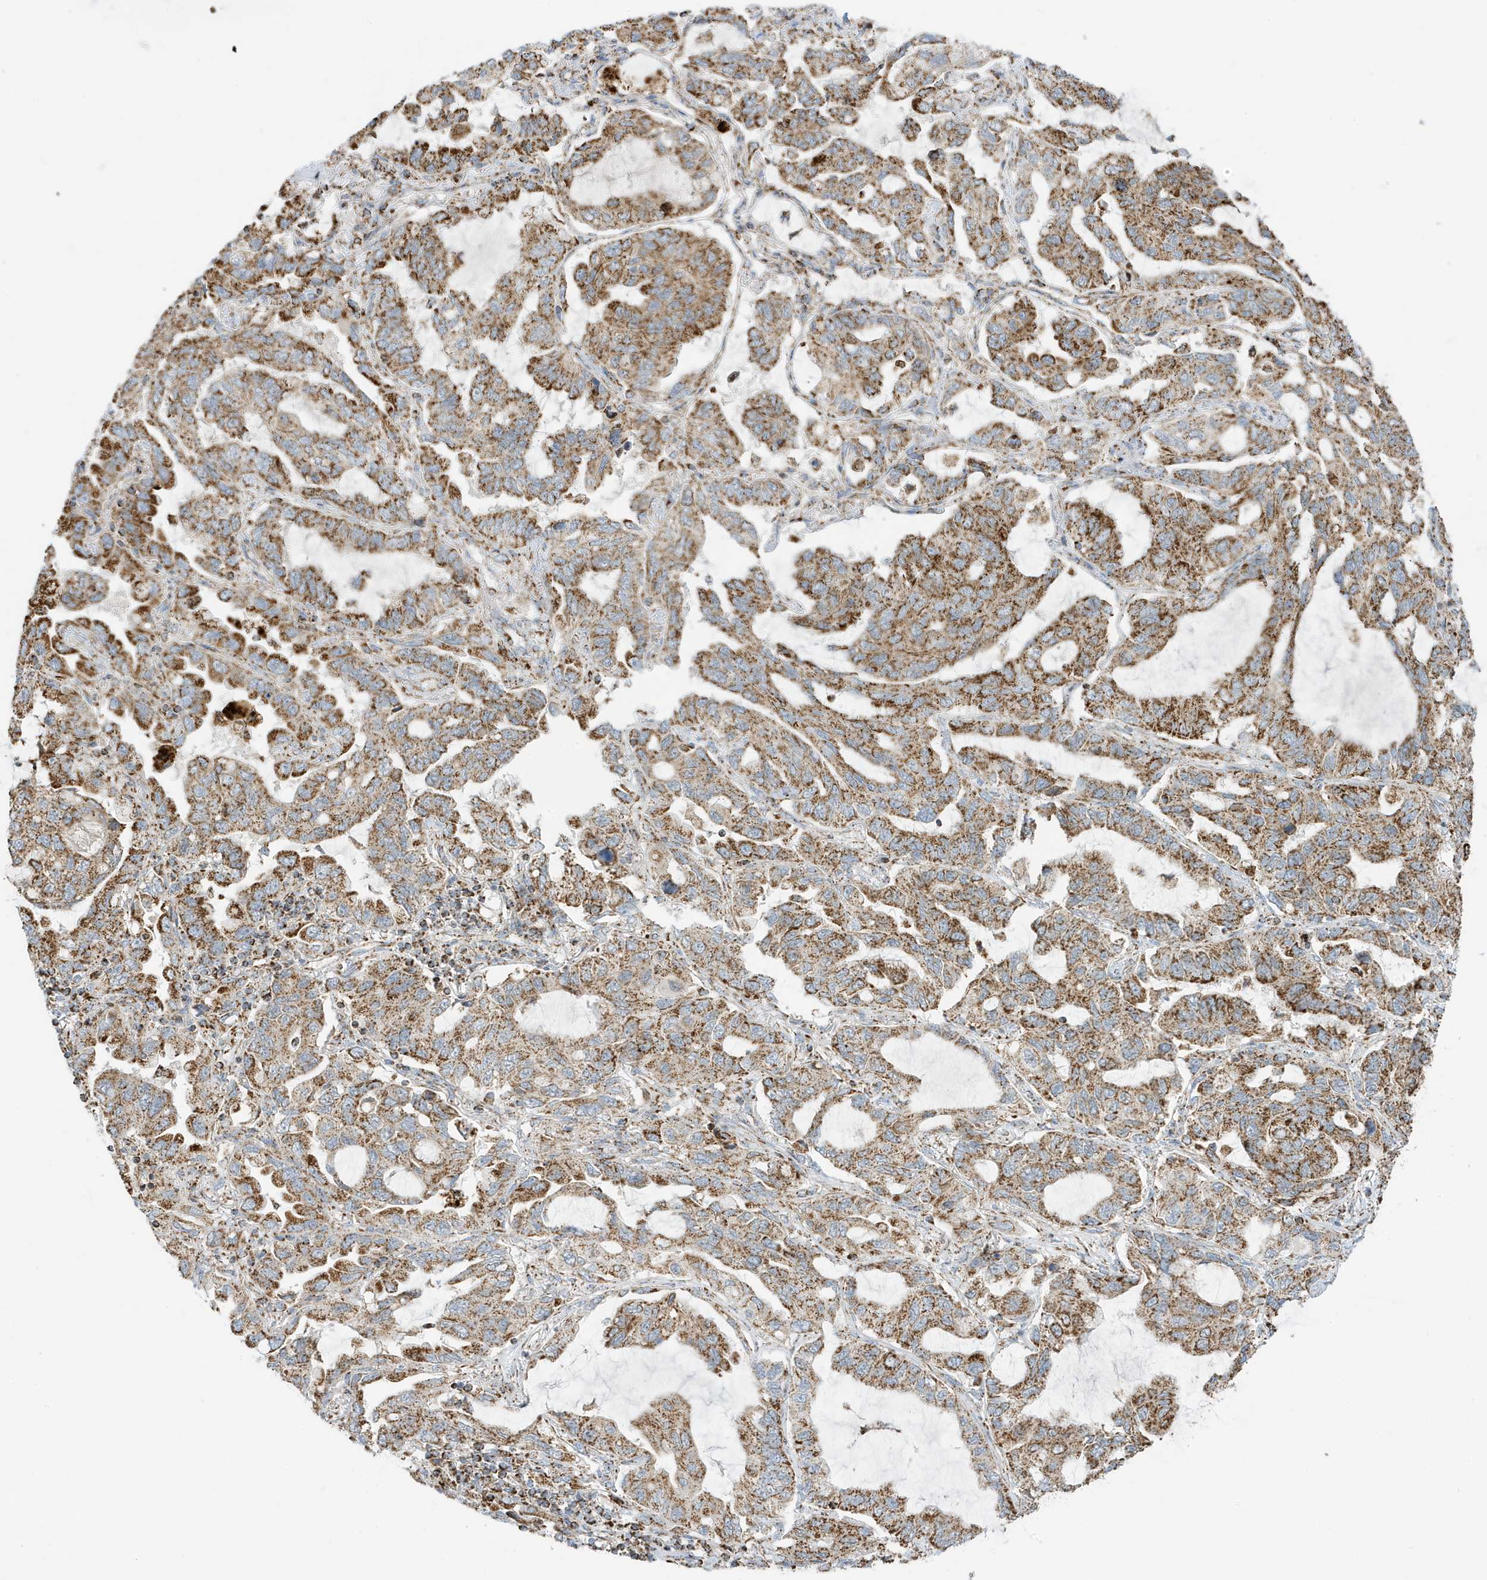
{"staining": {"intensity": "moderate", "quantity": ">75%", "location": "cytoplasmic/membranous"}, "tissue": "lung cancer", "cell_type": "Tumor cells", "image_type": "cancer", "snomed": [{"axis": "morphology", "description": "Adenocarcinoma, NOS"}, {"axis": "topography", "description": "Lung"}], "caption": "Tumor cells reveal medium levels of moderate cytoplasmic/membranous positivity in approximately >75% of cells in lung adenocarcinoma. (Brightfield microscopy of DAB IHC at high magnification).", "gene": "ATP5ME", "patient": {"sex": "male", "age": 64}}